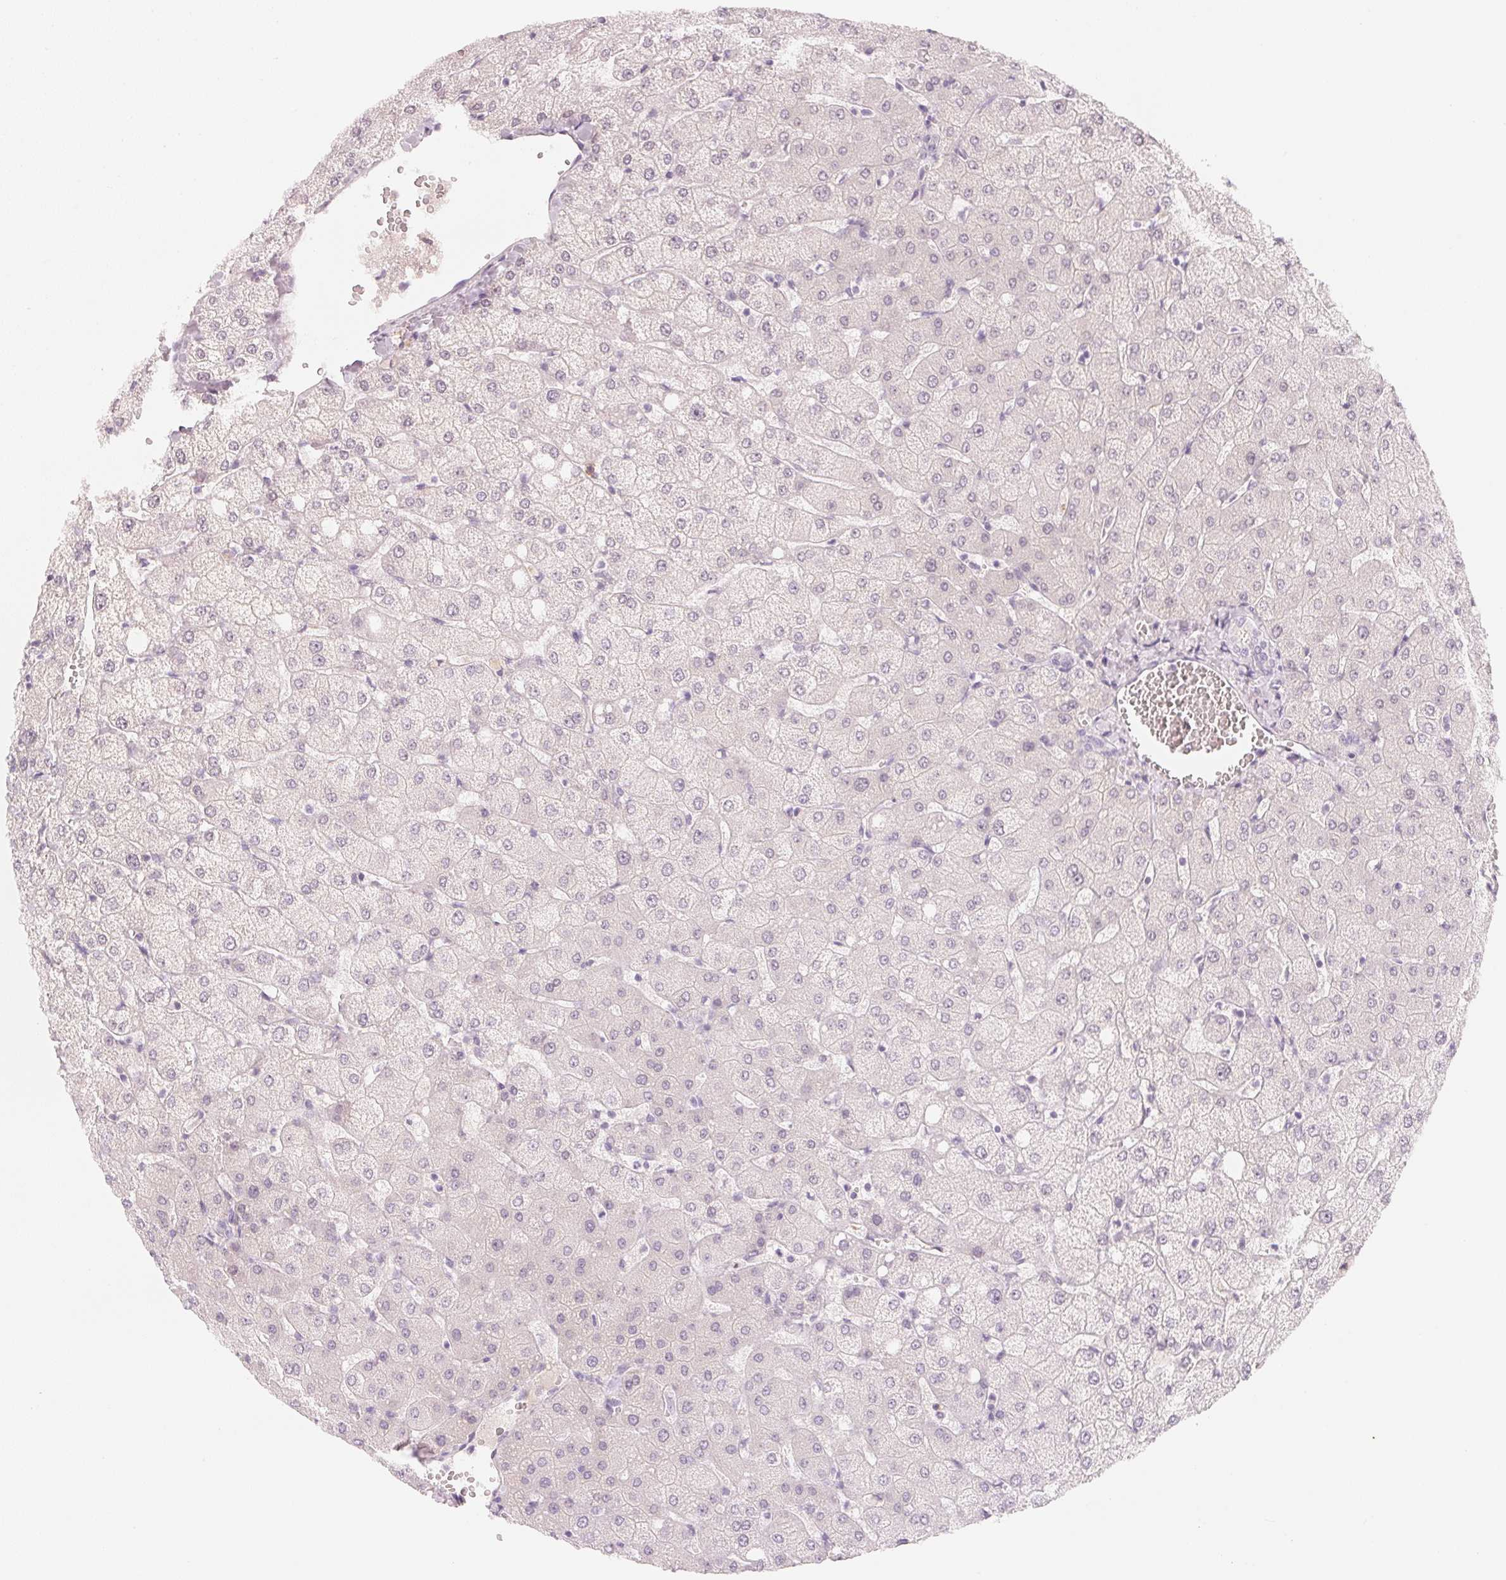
{"staining": {"intensity": "negative", "quantity": "none", "location": "none"}, "tissue": "liver", "cell_type": "Cholangiocytes", "image_type": "normal", "snomed": [{"axis": "morphology", "description": "Normal tissue, NOS"}, {"axis": "topography", "description": "Liver"}], "caption": "This histopathology image is of benign liver stained with IHC to label a protein in brown with the nuclei are counter-stained blue. There is no expression in cholangiocytes. (DAB (3,3'-diaminobenzidine) IHC with hematoxylin counter stain).", "gene": "CFHR2", "patient": {"sex": "female", "age": 54}}